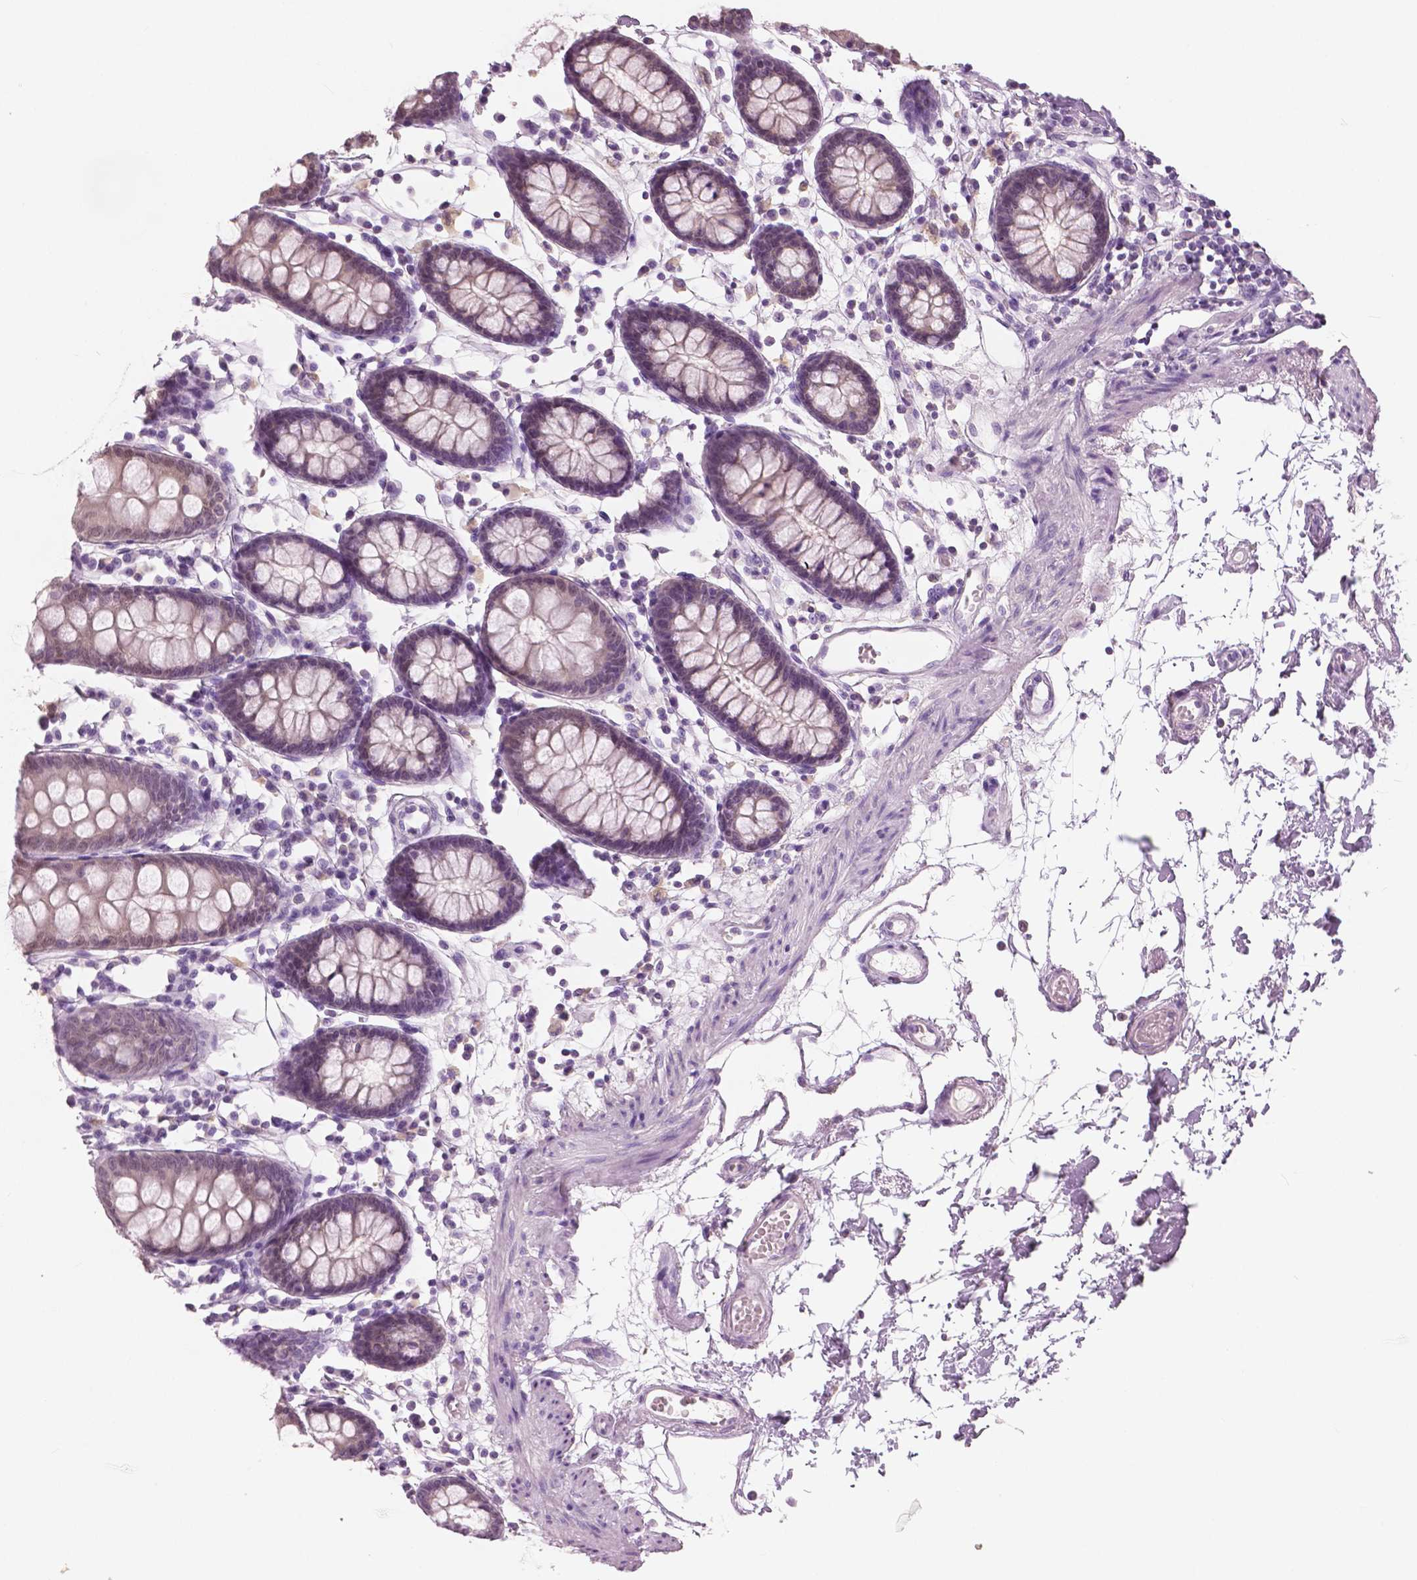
{"staining": {"intensity": "negative", "quantity": "none", "location": "none"}, "tissue": "colon", "cell_type": "Endothelial cells", "image_type": "normal", "snomed": [{"axis": "morphology", "description": "Normal tissue, NOS"}, {"axis": "topography", "description": "Colon"}], "caption": "IHC image of normal colon: colon stained with DAB (3,3'-diaminobenzidine) demonstrates no significant protein expression in endothelial cells. (Immunohistochemistry, brightfield microscopy, high magnification).", "gene": "GALM", "patient": {"sex": "female", "age": 84}}